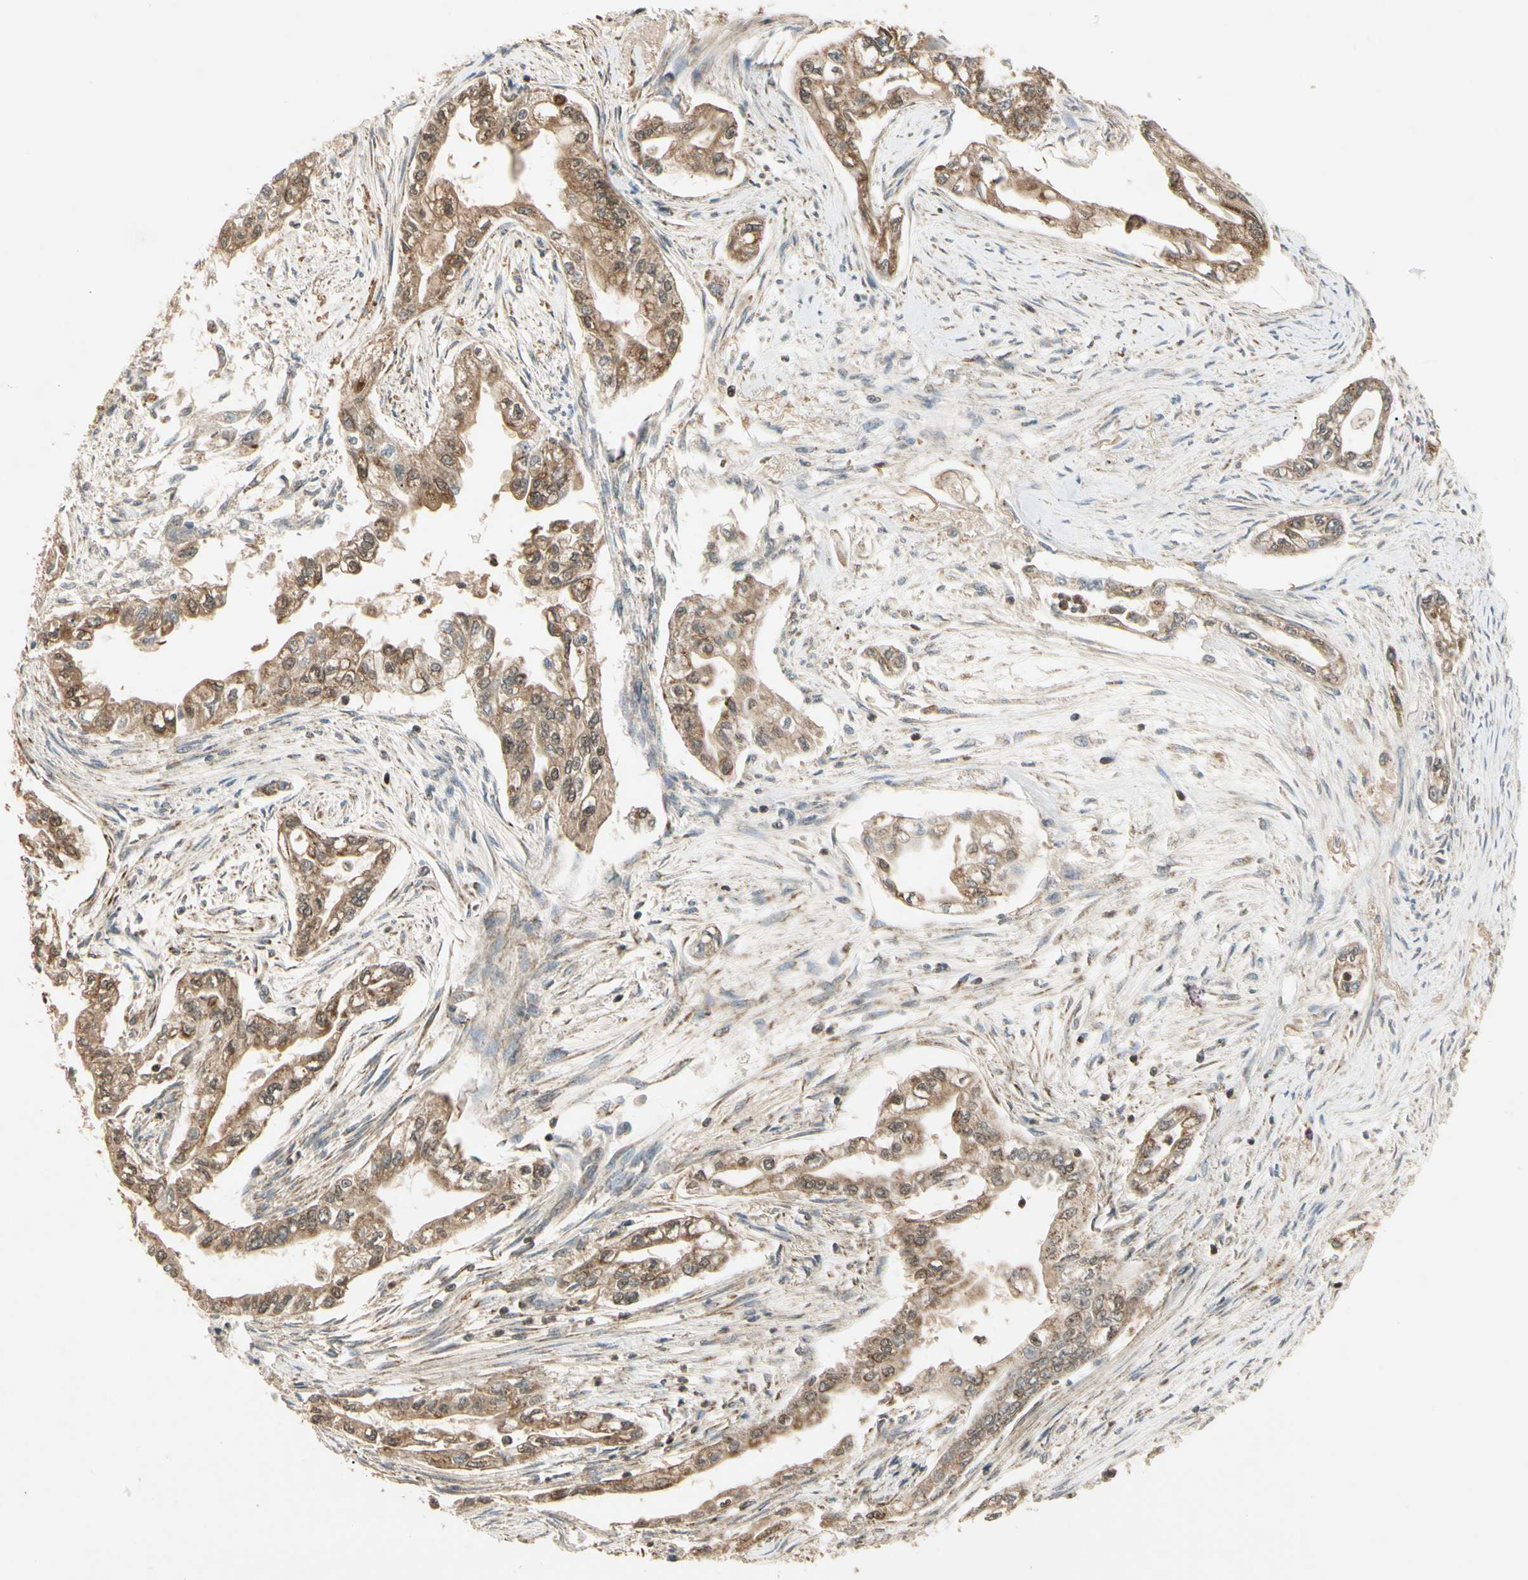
{"staining": {"intensity": "moderate", "quantity": ">75%", "location": "cytoplasmic/membranous,nuclear"}, "tissue": "pancreatic cancer", "cell_type": "Tumor cells", "image_type": "cancer", "snomed": [{"axis": "morphology", "description": "Normal tissue, NOS"}, {"axis": "topography", "description": "Pancreas"}], "caption": "Tumor cells exhibit medium levels of moderate cytoplasmic/membranous and nuclear staining in about >75% of cells in human pancreatic cancer. The staining was performed using DAB (3,3'-diaminobenzidine) to visualize the protein expression in brown, while the nuclei were stained in blue with hematoxylin (Magnification: 20x).", "gene": "PRDX5", "patient": {"sex": "male", "age": 42}}